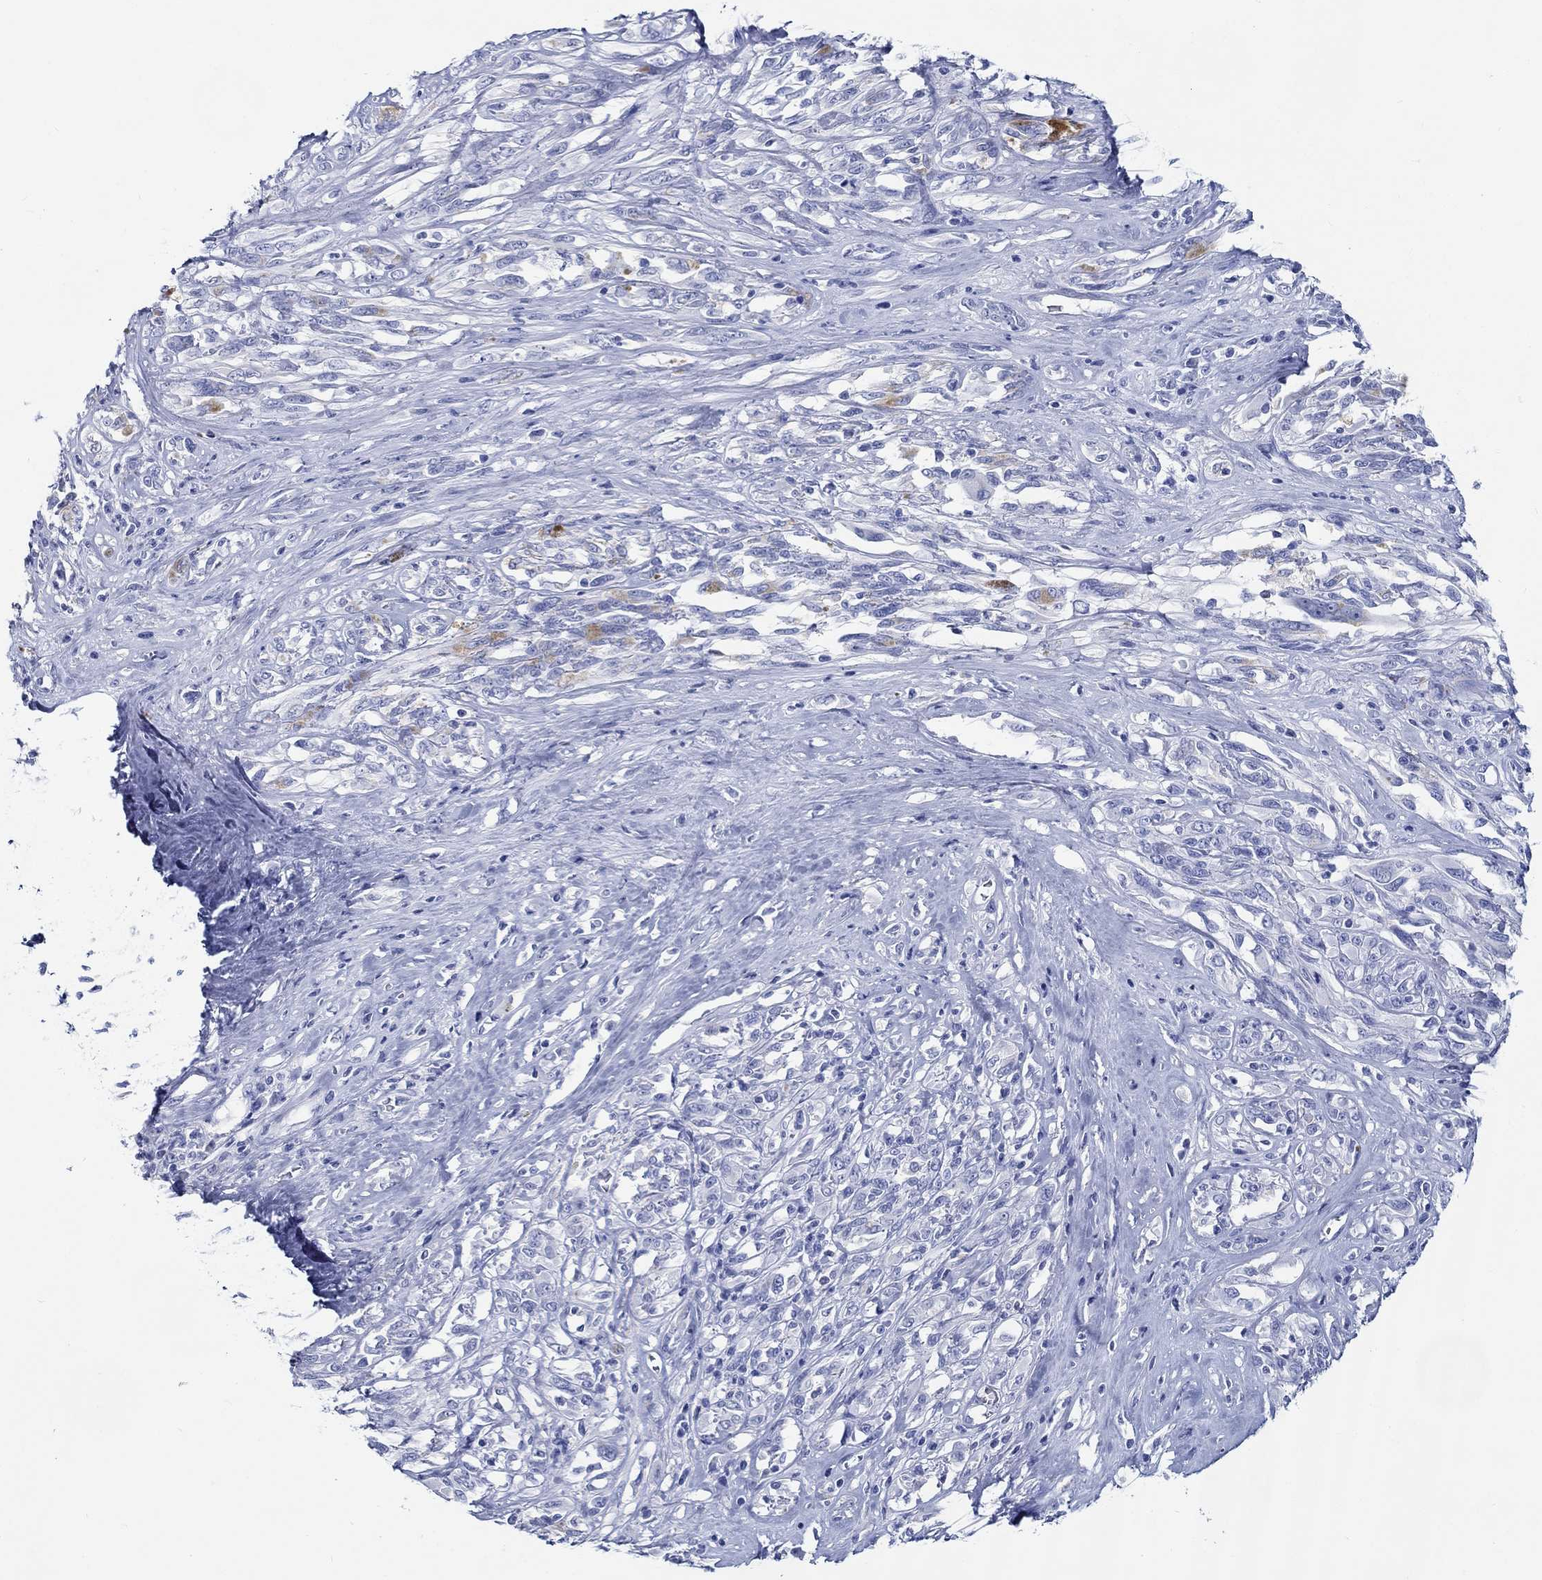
{"staining": {"intensity": "negative", "quantity": "none", "location": "none"}, "tissue": "melanoma", "cell_type": "Tumor cells", "image_type": "cancer", "snomed": [{"axis": "morphology", "description": "Malignant melanoma, NOS"}, {"axis": "topography", "description": "Skin"}], "caption": "Tumor cells show no significant staining in melanoma. (DAB immunohistochemistry (IHC) with hematoxylin counter stain).", "gene": "FBXO2", "patient": {"sex": "female", "age": 91}}